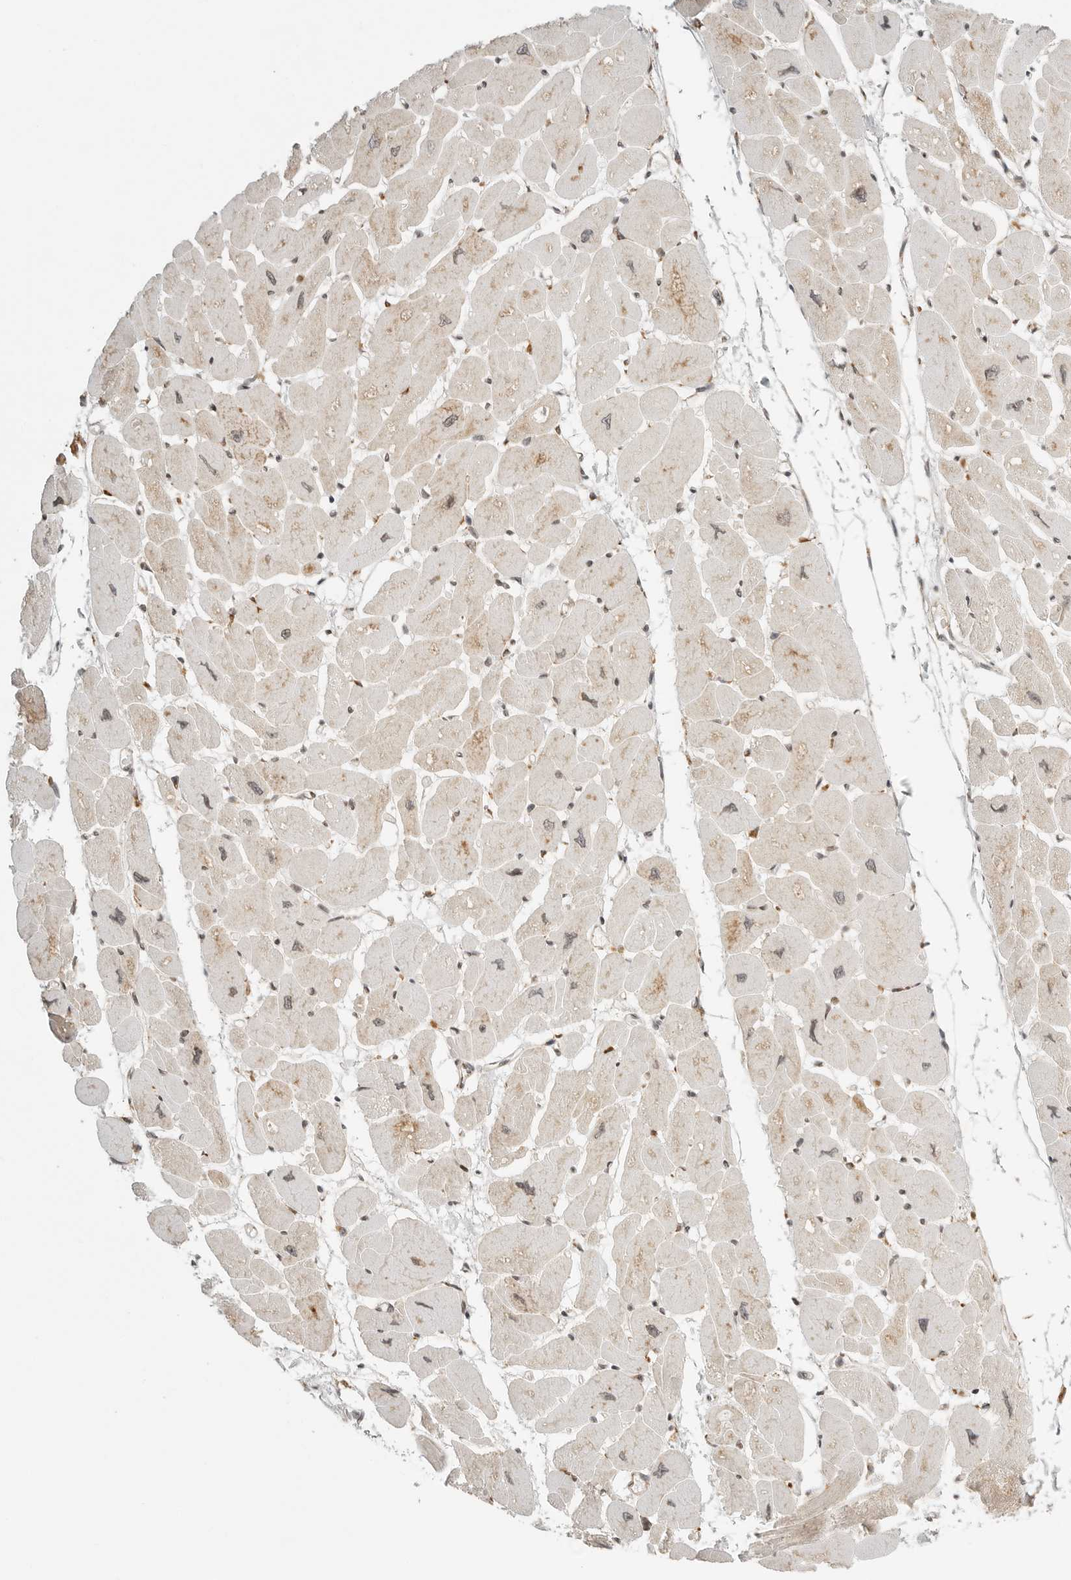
{"staining": {"intensity": "moderate", "quantity": ">75%", "location": "cytoplasmic/membranous"}, "tissue": "heart muscle", "cell_type": "Cardiomyocytes", "image_type": "normal", "snomed": [{"axis": "morphology", "description": "Normal tissue, NOS"}, {"axis": "topography", "description": "Heart"}], "caption": "The photomicrograph shows staining of benign heart muscle, revealing moderate cytoplasmic/membranous protein positivity (brown color) within cardiomyocytes.", "gene": "IDUA", "patient": {"sex": "female", "age": 54}}